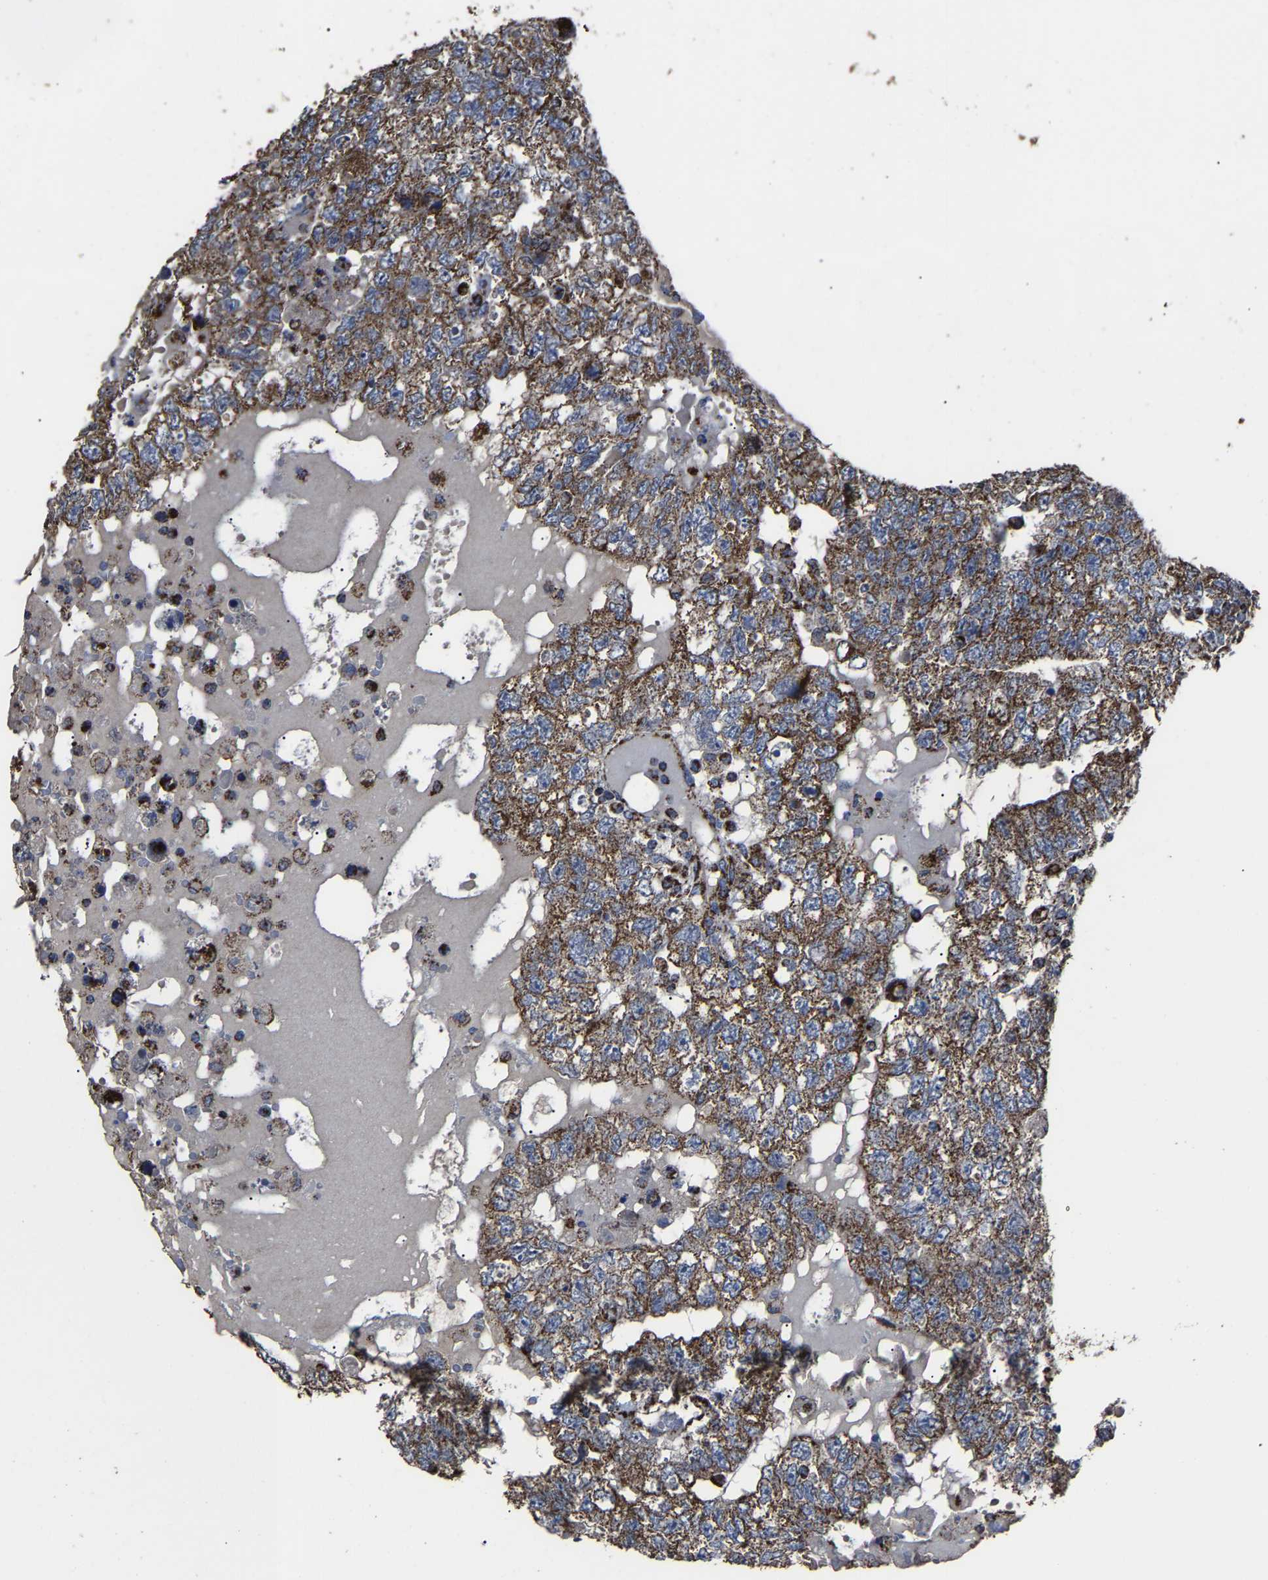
{"staining": {"intensity": "strong", "quantity": ">75%", "location": "cytoplasmic/membranous"}, "tissue": "testis cancer", "cell_type": "Tumor cells", "image_type": "cancer", "snomed": [{"axis": "morphology", "description": "Carcinoma, Embryonal, NOS"}, {"axis": "topography", "description": "Testis"}], "caption": "Protein expression analysis of testis embryonal carcinoma displays strong cytoplasmic/membranous positivity in approximately >75% of tumor cells.", "gene": "NDUFV3", "patient": {"sex": "male", "age": 36}}